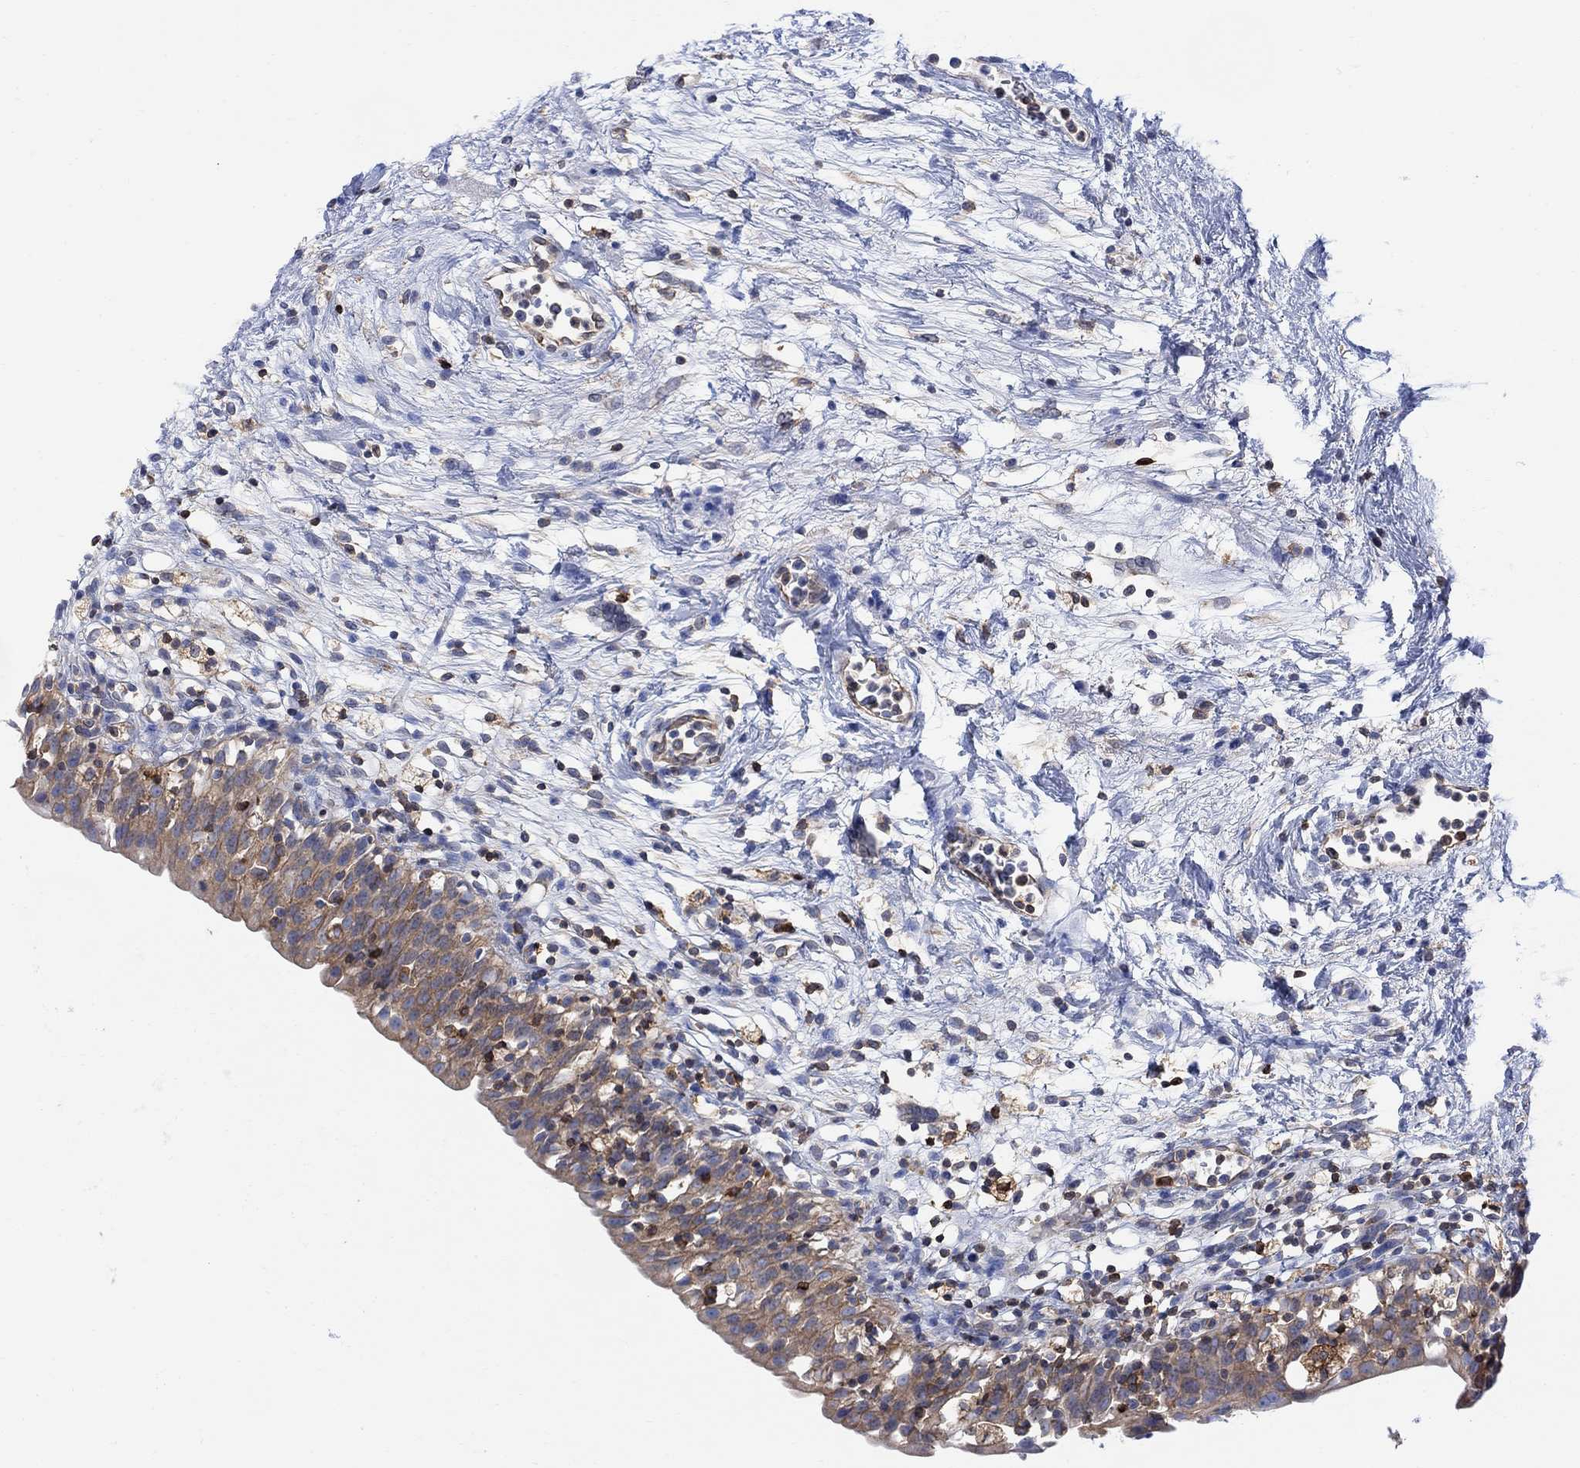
{"staining": {"intensity": "moderate", "quantity": "25%-75%", "location": "cytoplasmic/membranous"}, "tissue": "urinary bladder", "cell_type": "Urothelial cells", "image_type": "normal", "snomed": [{"axis": "morphology", "description": "Normal tissue, NOS"}, {"axis": "topography", "description": "Urinary bladder"}], "caption": "Immunohistochemistry (DAB) staining of normal human urinary bladder shows moderate cytoplasmic/membranous protein positivity in approximately 25%-75% of urothelial cells.", "gene": "GBP5", "patient": {"sex": "male", "age": 76}}